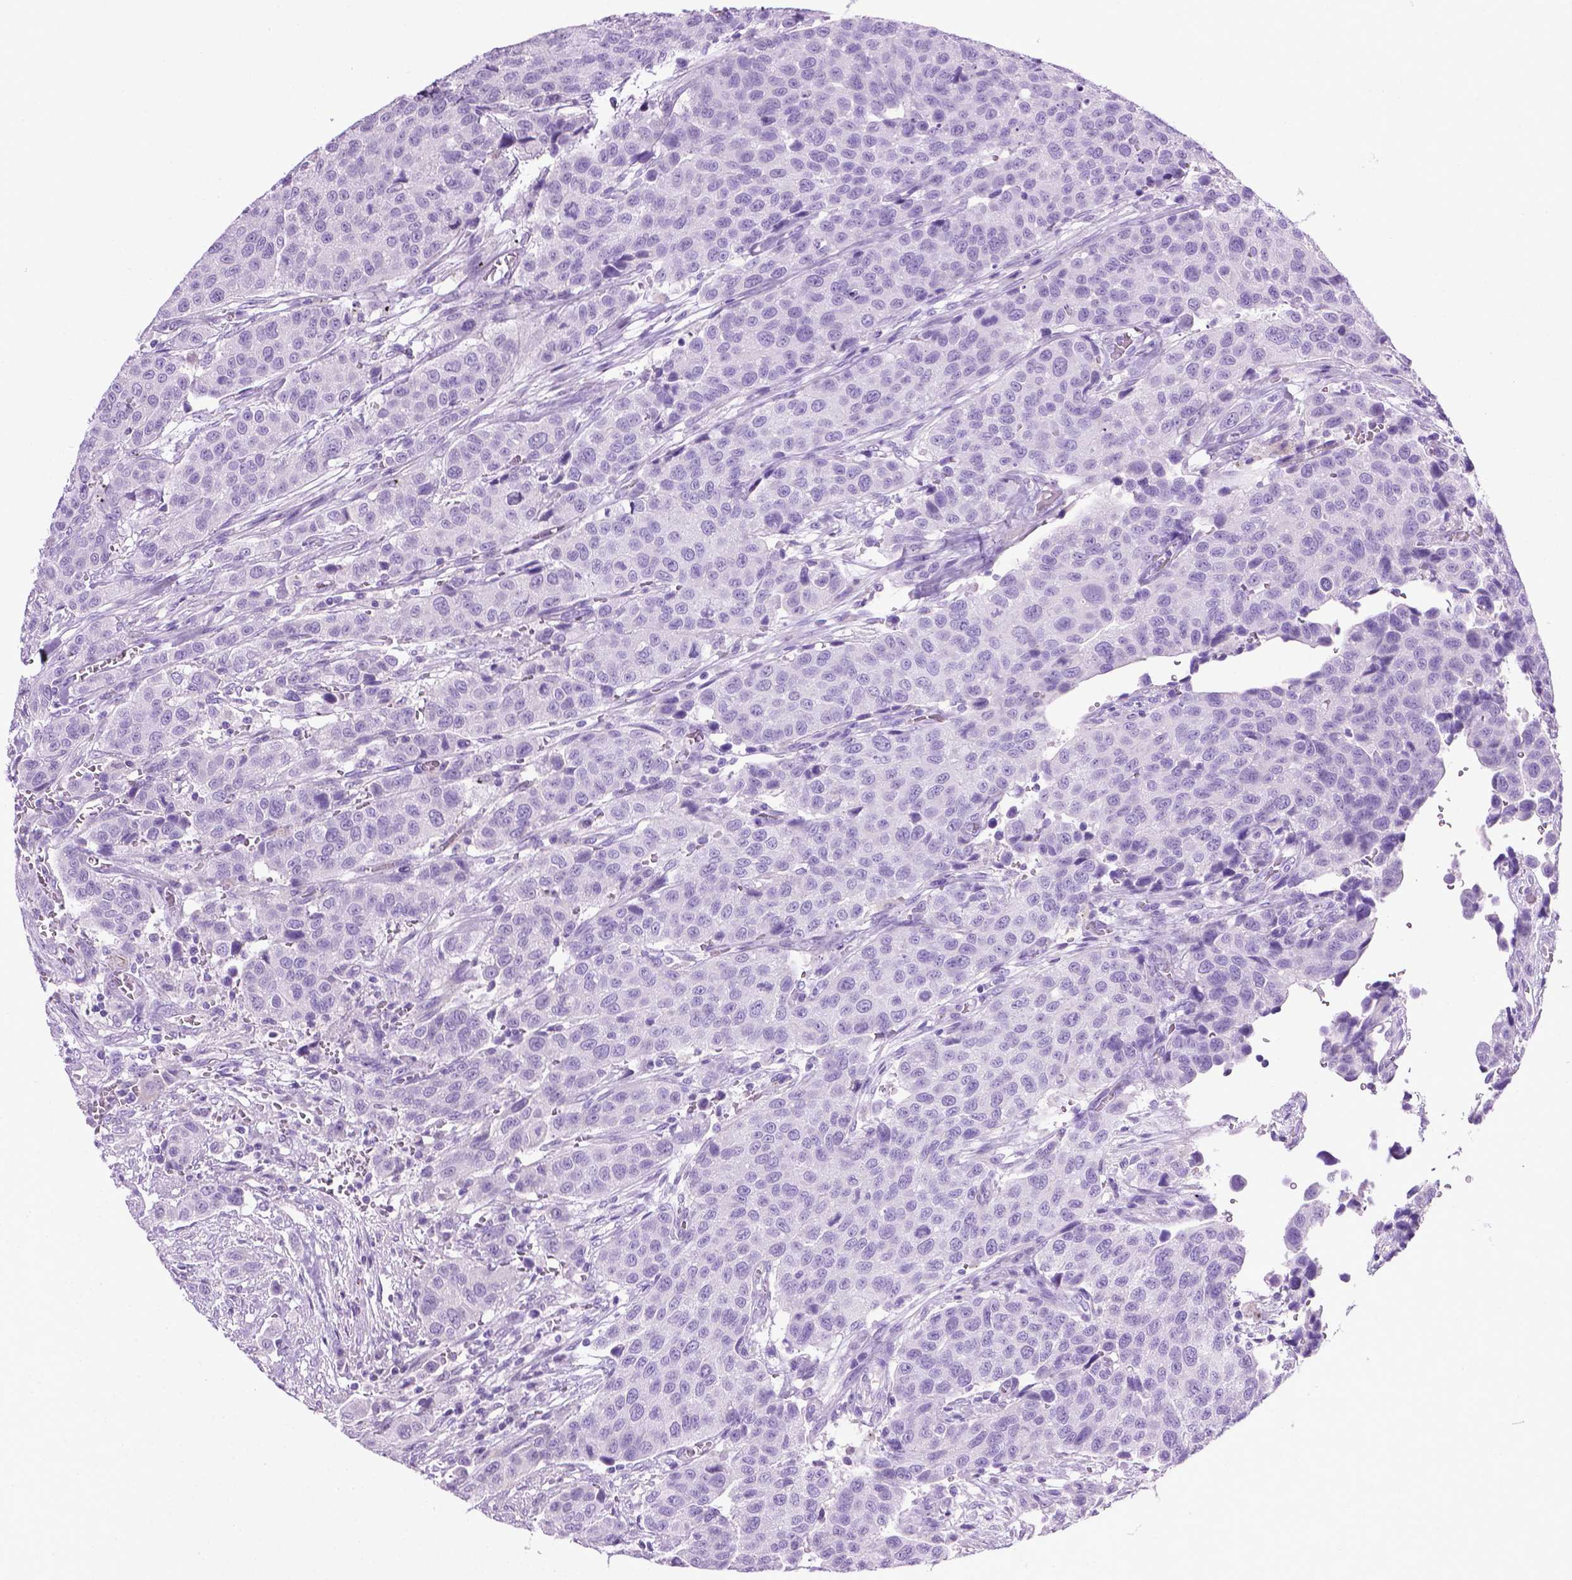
{"staining": {"intensity": "negative", "quantity": "none", "location": "none"}, "tissue": "urothelial cancer", "cell_type": "Tumor cells", "image_type": "cancer", "snomed": [{"axis": "morphology", "description": "Urothelial carcinoma, High grade"}, {"axis": "topography", "description": "Urinary bladder"}], "caption": "Immunohistochemical staining of human urothelial cancer exhibits no significant positivity in tumor cells.", "gene": "LELP1", "patient": {"sex": "female", "age": 58}}